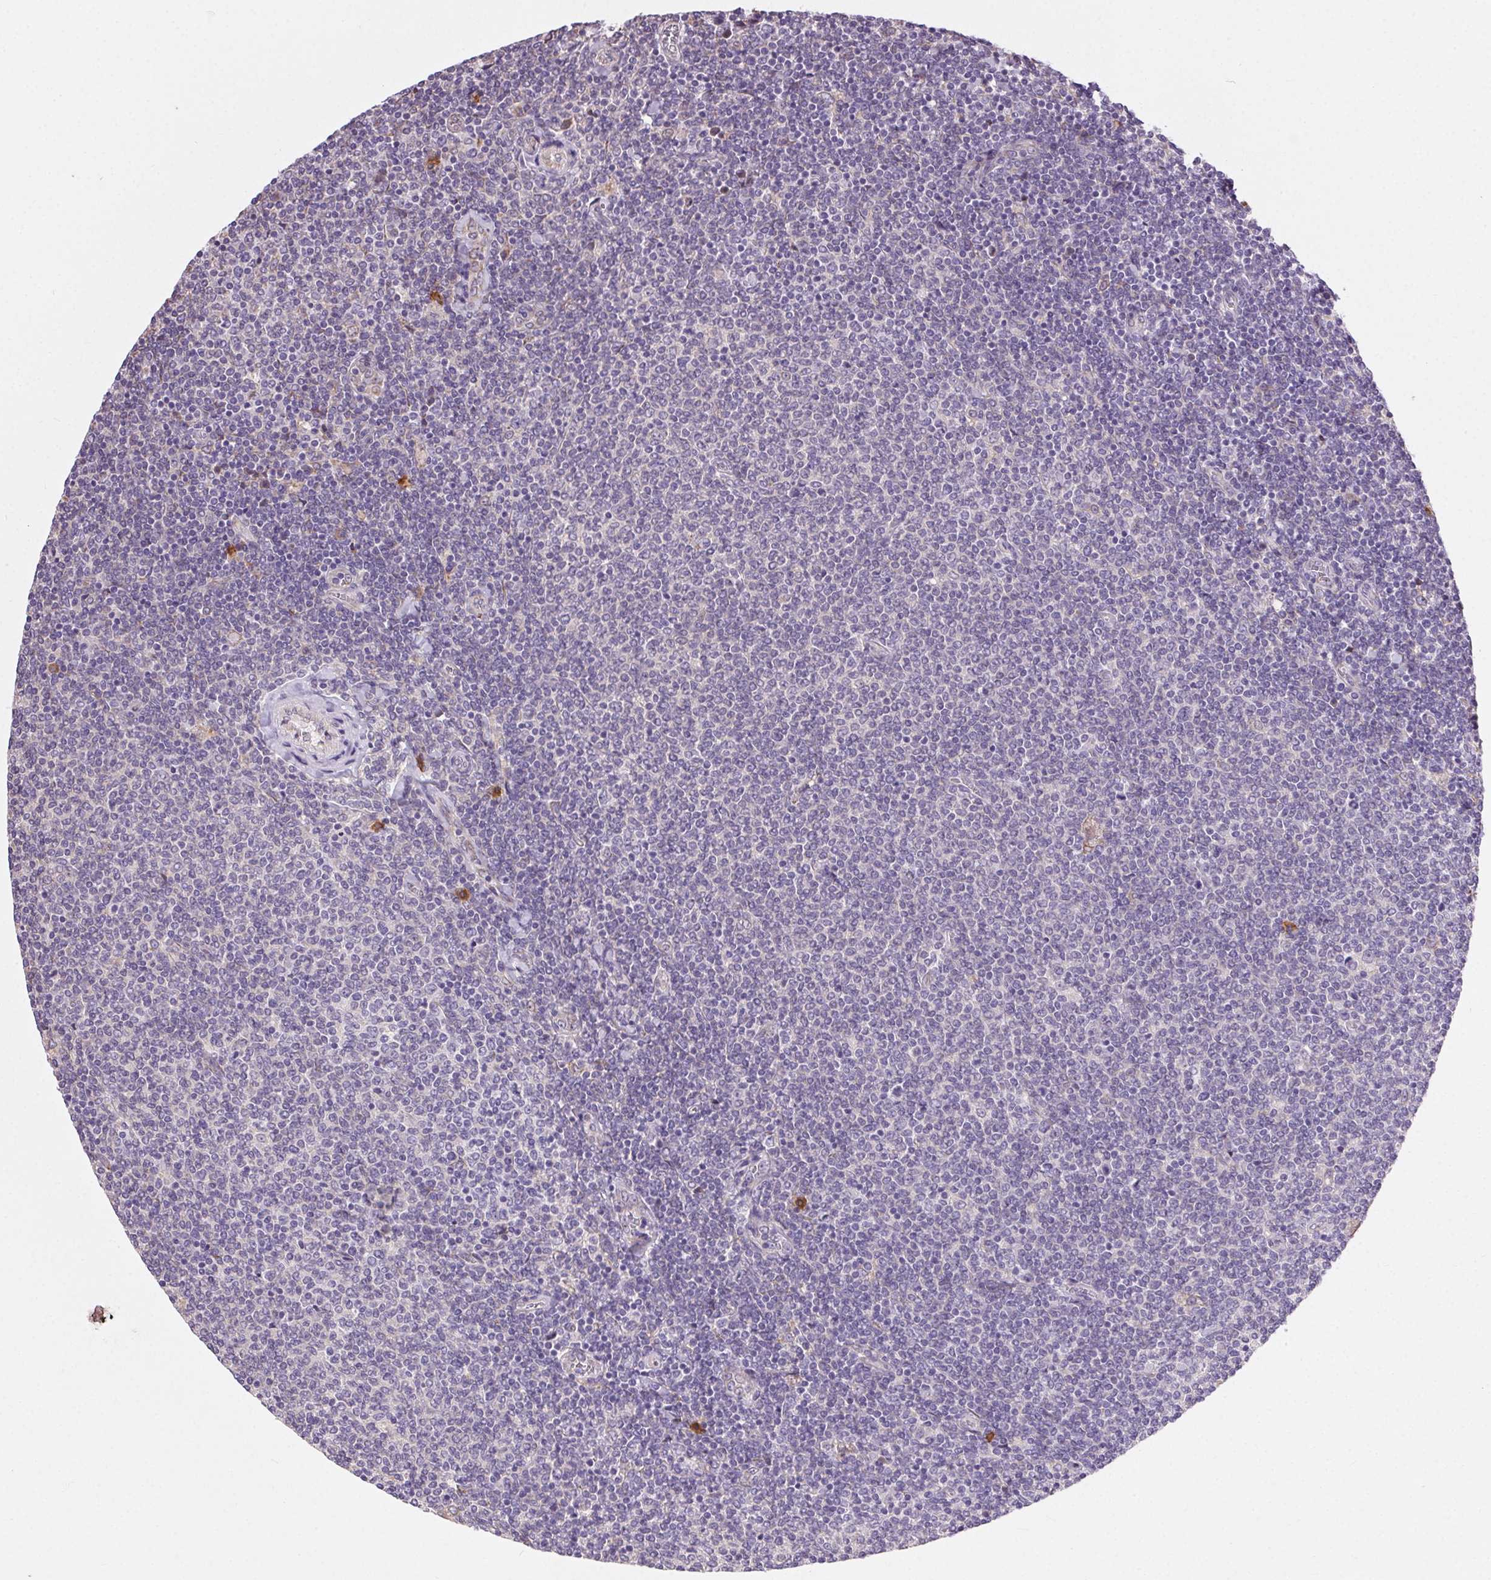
{"staining": {"intensity": "negative", "quantity": "none", "location": "none"}, "tissue": "lymphoma", "cell_type": "Tumor cells", "image_type": "cancer", "snomed": [{"axis": "morphology", "description": "Malignant lymphoma, non-Hodgkin's type, Low grade"}, {"axis": "topography", "description": "Lymph node"}], "caption": "Immunohistochemistry photomicrograph of neoplastic tissue: human malignant lymphoma, non-Hodgkin's type (low-grade) stained with DAB exhibits no significant protein expression in tumor cells. The staining was performed using DAB to visualize the protein expression in brown, while the nuclei were stained in blue with hematoxylin (Magnification: 20x).", "gene": "SNX31", "patient": {"sex": "male", "age": 52}}